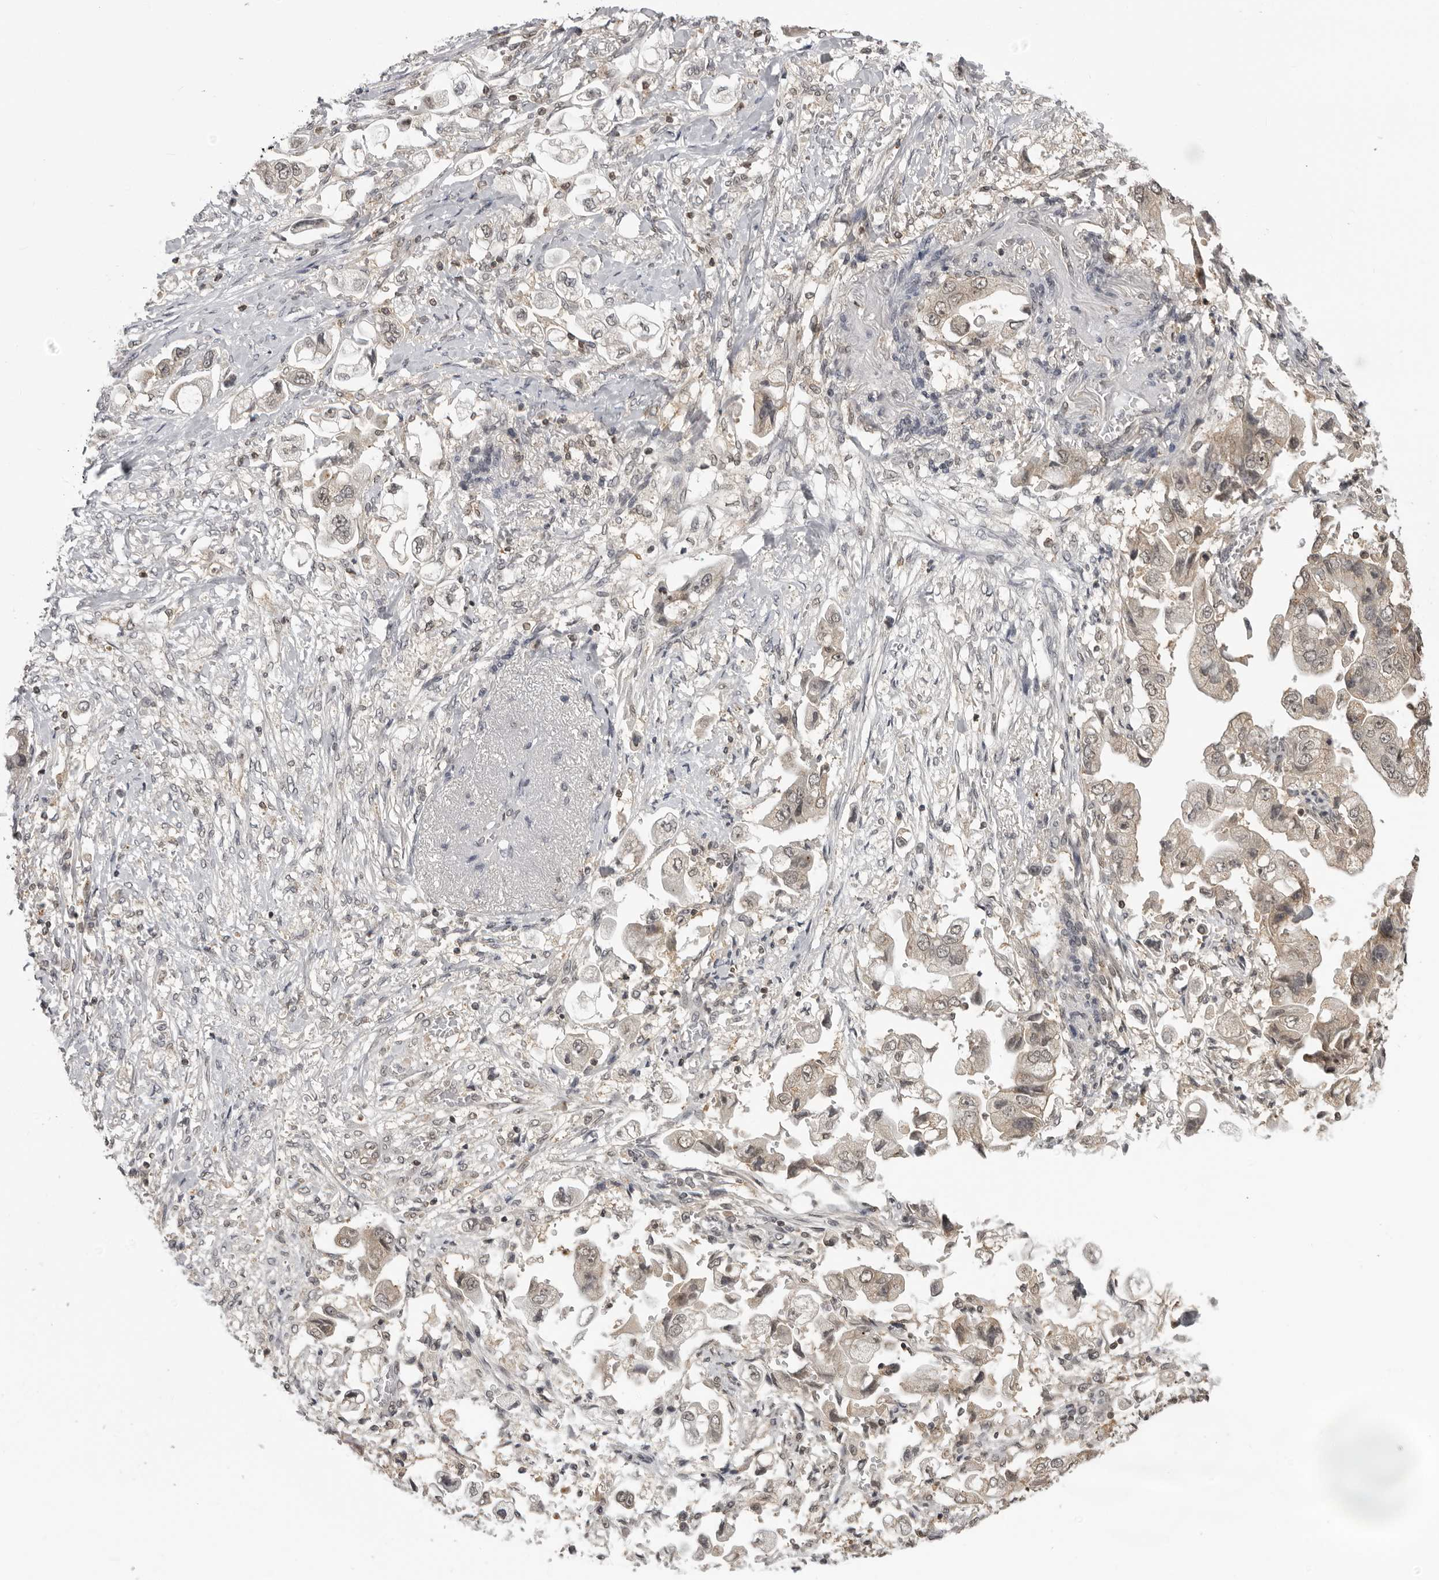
{"staining": {"intensity": "weak", "quantity": ">75%", "location": "cytoplasmic/membranous,nuclear"}, "tissue": "stomach cancer", "cell_type": "Tumor cells", "image_type": "cancer", "snomed": [{"axis": "morphology", "description": "Adenocarcinoma, NOS"}, {"axis": "topography", "description": "Stomach"}], "caption": "Stomach cancer was stained to show a protein in brown. There is low levels of weak cytoplasmic/membranous and nuclear expression in approximately >75% of tumor cells.", "gene": "PDCL3", "patient": {"sex": "male", "age": 62}}